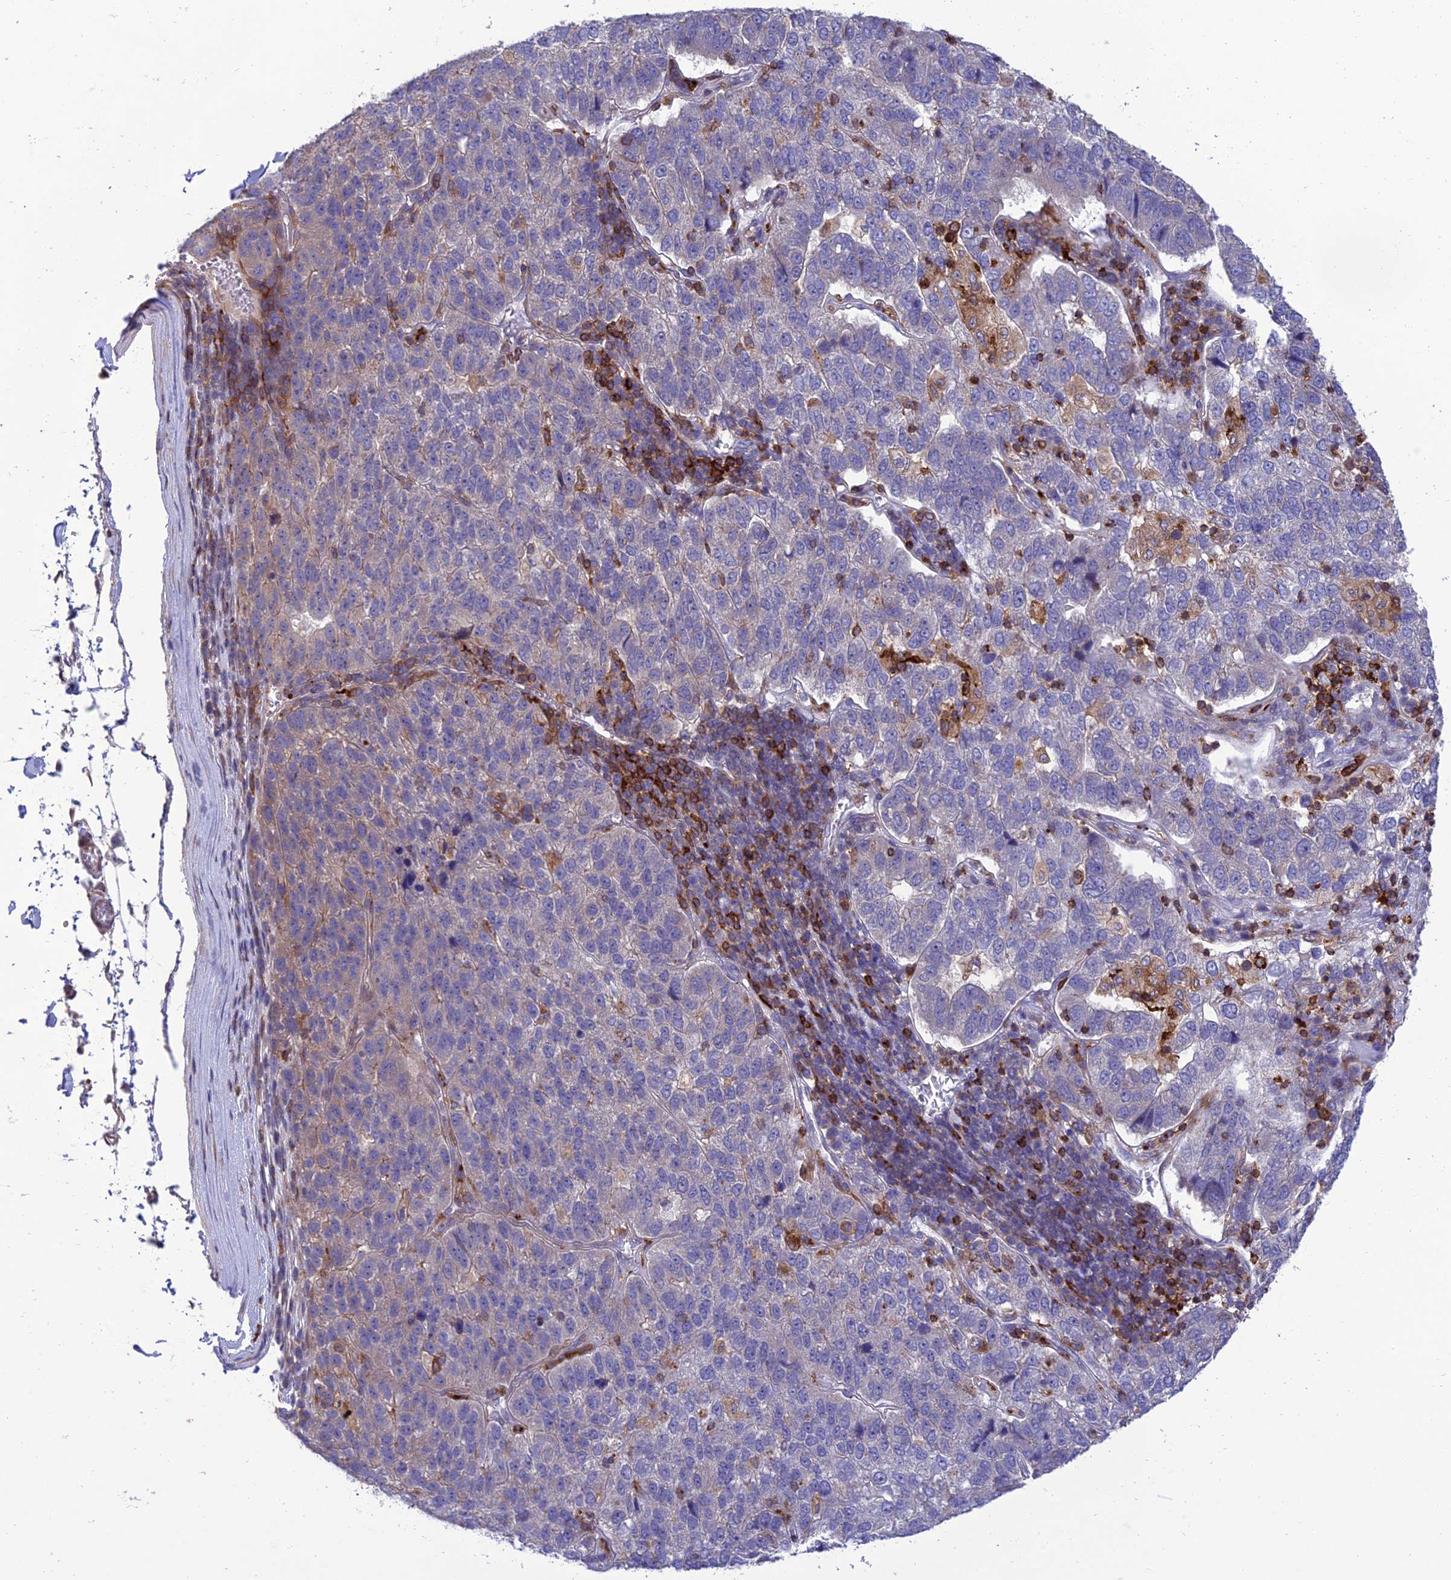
{"staining": {"intensity": "negative", "quantity": "none", "location": "none"}, "tissue": "pancreatic cancer", "cell_type": "Tumor cells", "image_type": "cancer", "snomed": [{"axis": "morphology", "description": "Adenocarcinoma, NOS"}, {"axis": "topography", "description": "Pancreas"}], "caption": "IHC of pancreatic cancer demonstrates no expression in tumor cells.", "gene": "FAM76A", "patient": {"sex": "female", "age": 61}}